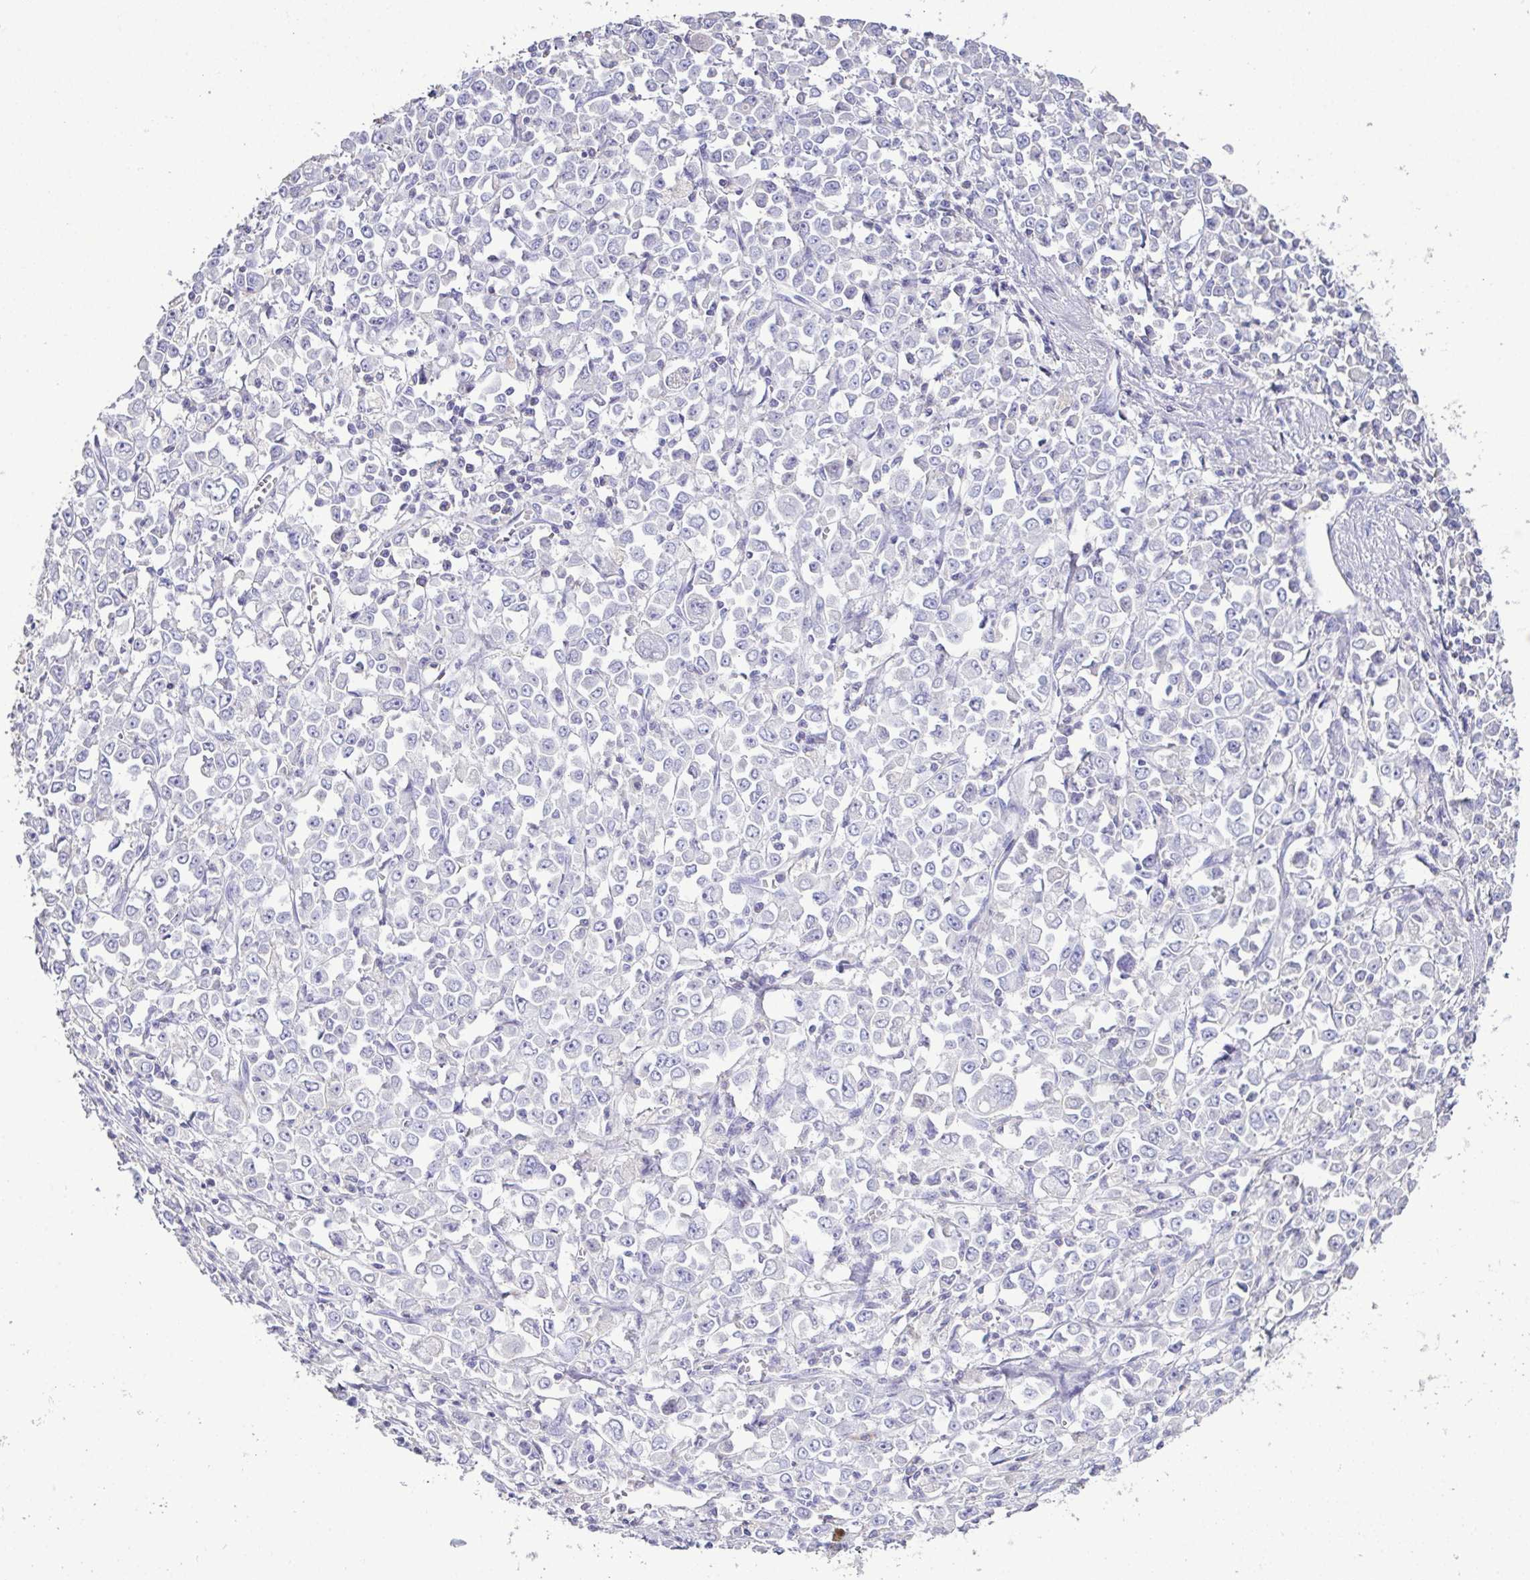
{"staining": {"intensity": "negative", "quantity": "none", "location": "none"}, "tissue": "stomach cancer", "cell_type": "Tumor cells", "image_type": "cancer", "snomed": [{"axis": "morphology", "description": "Adenocarcinoma, NOS"}, {"axis": "topography", "description": "Stomach, upper"}], "caption": "Human stomach adenocarcinoma stained for a protein using immunohistochemistry (IHC) displays no staining in tumor cells.", "gene": "MARCO", "patient": {"sex": "male", "age": 70}}